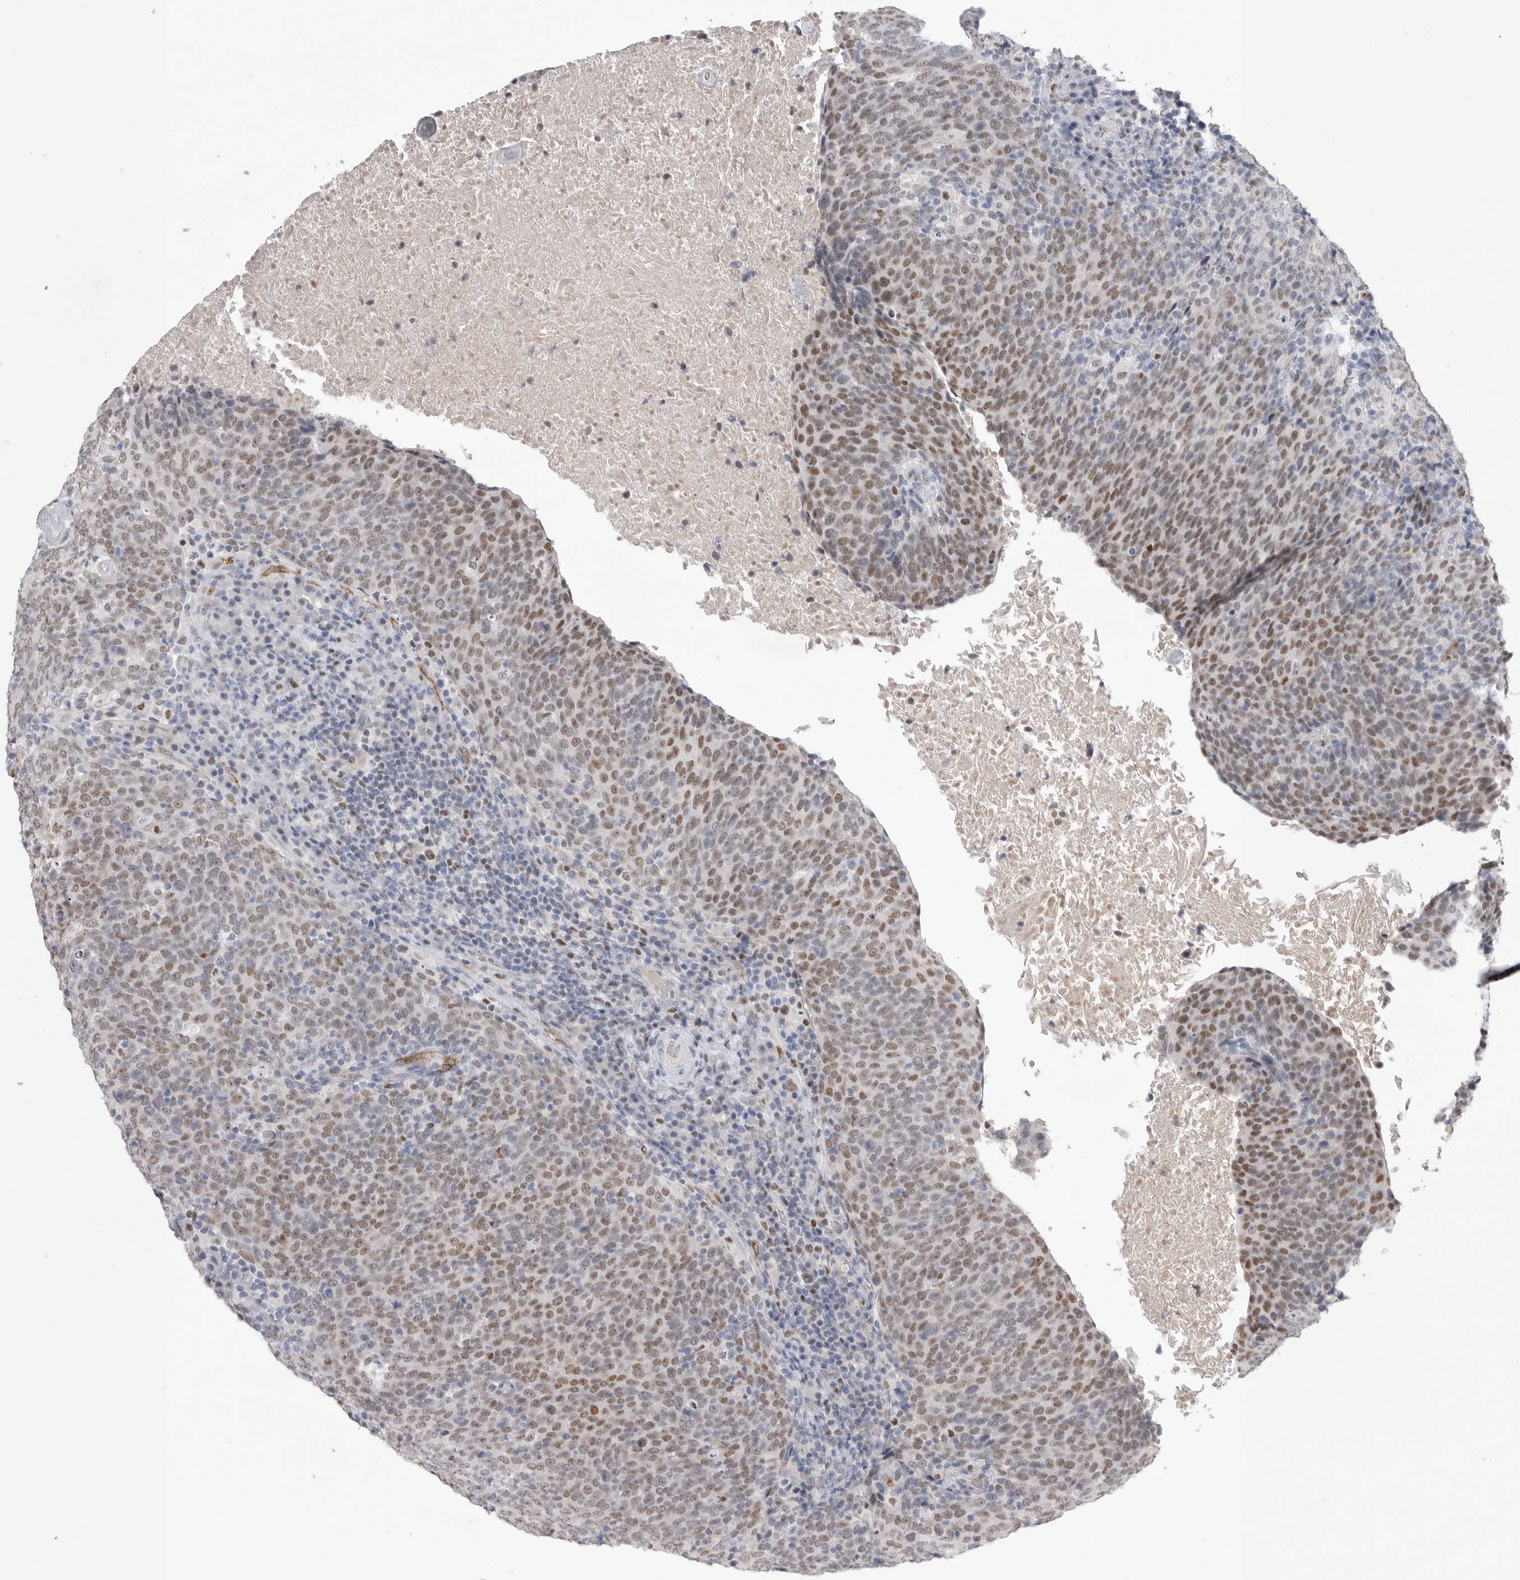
{"staining": {"intensity": "moderate", "quantity": ">75%", "location": "nuclear"}, "tissue": "head and neck cancer", "cell_type": "Tumor cells", "image_type": "cancer", "snomed": [{"axis": "morphology", "description": "Squamous cell carcinoma, NOS"}, {"axis": "morphology", "description": "Squamous cell carcinoma, metastatic, NOS"}, {"axis": "topography", "description": "Lymph node"}, {"axis": "topography", "description": "Head-Neck"}], "caption": "This photomicrograph demonstrates head and neck cancer stained with IHC to label a protein in brown. The nuclear of tumor cells show moderate positivity for the protein. Nuclei are counter-stained blue.", "gene": "ZBTB7B", "patient": {"sex": "male", "age": 62}}